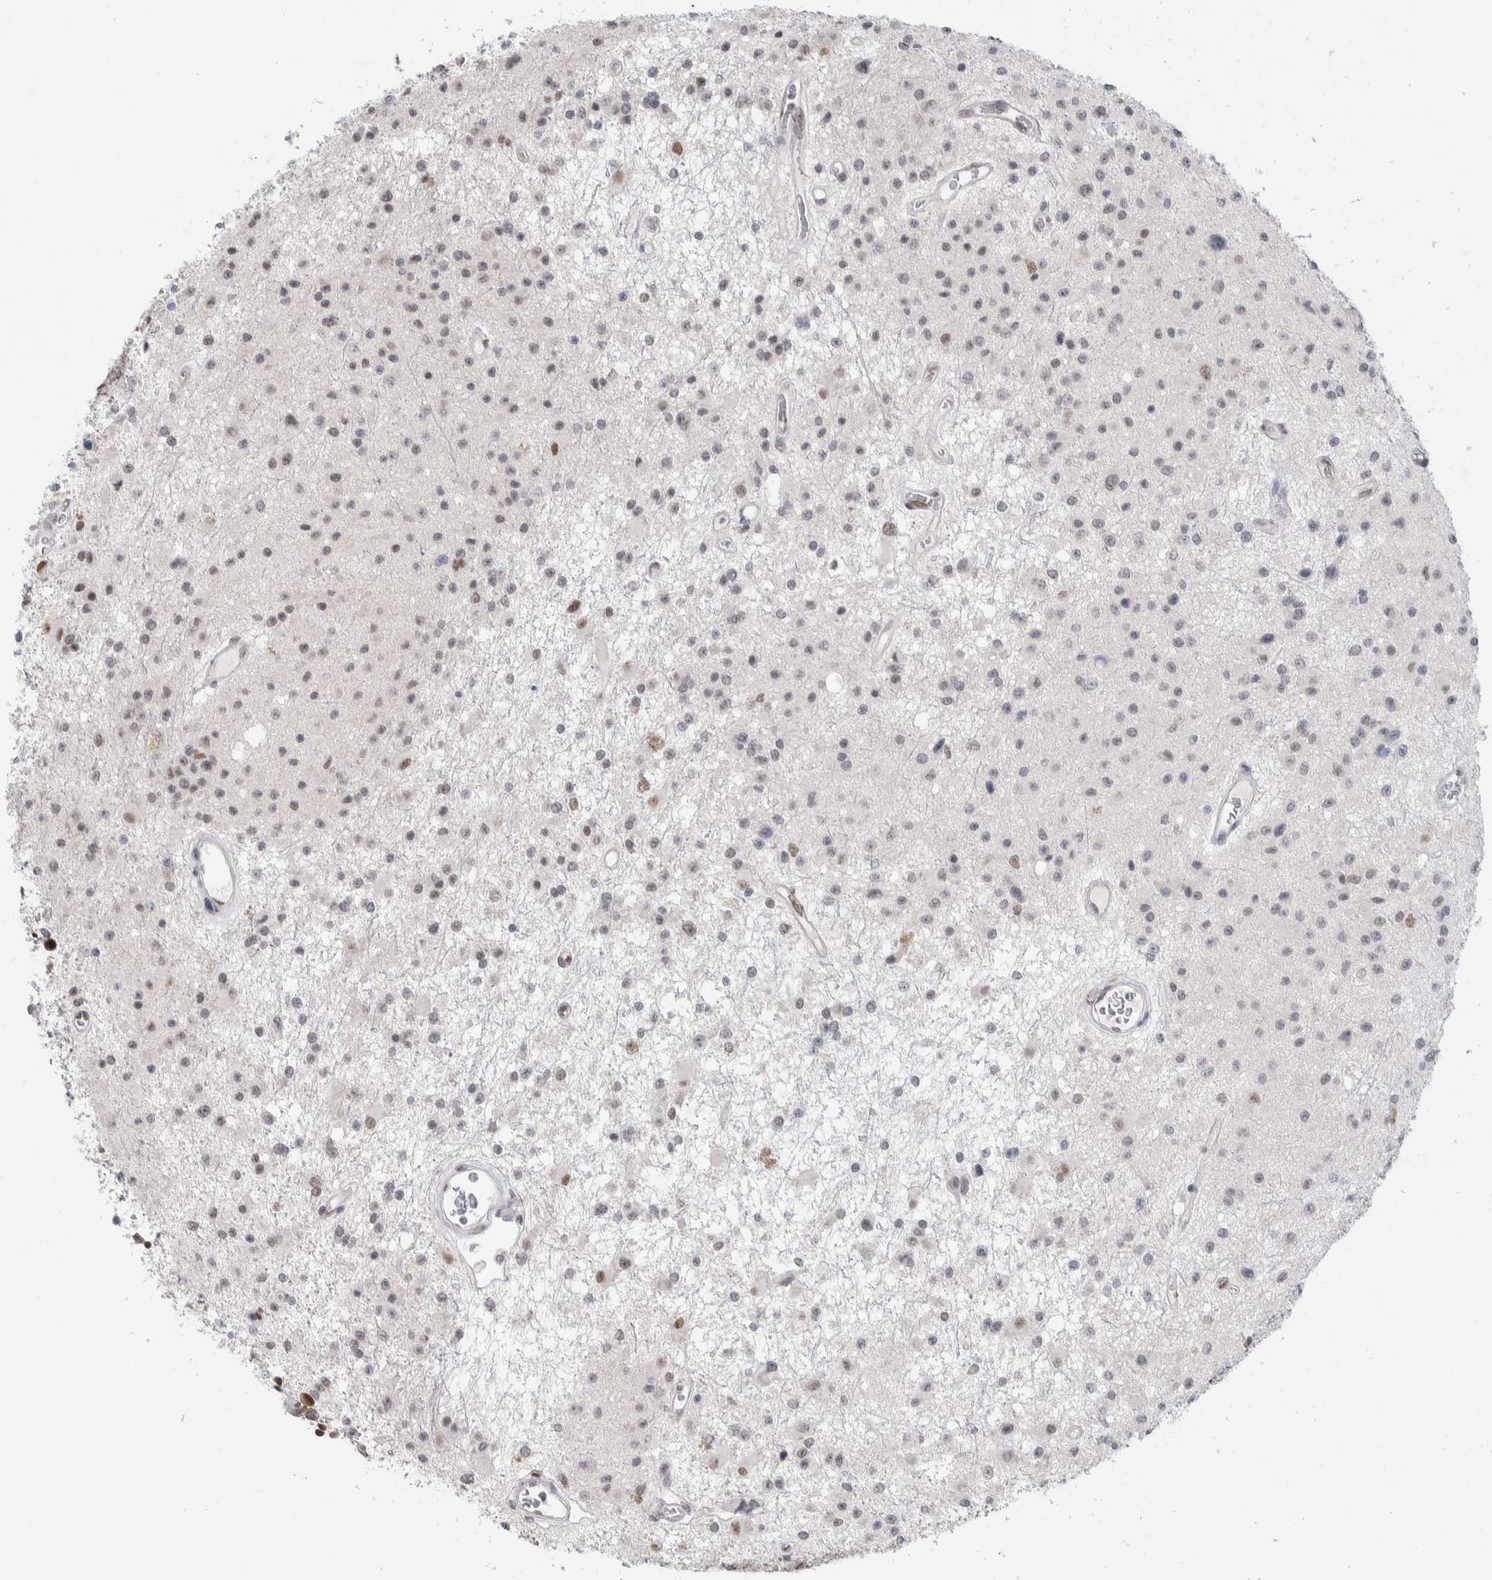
{"staining": {"intensity": "moderate", "quantity": "25%-75%", "location": "nuclear"}, "tissue": "glioma", "cell_type": "Tumor cells", "image_type": "cancer", "snomed": [{"axis": "morphology", "description": "Glioma, malignant, Low grade"}, {"axis": "topography", "description": "Brain"}], "caption": "This is an image of immunohistochemistry staining of glioma, which shows moderate expression in the nuclear of tumor cells.", "gene": "PRMT1", "patient": {"sex": "male", "age": 58}}